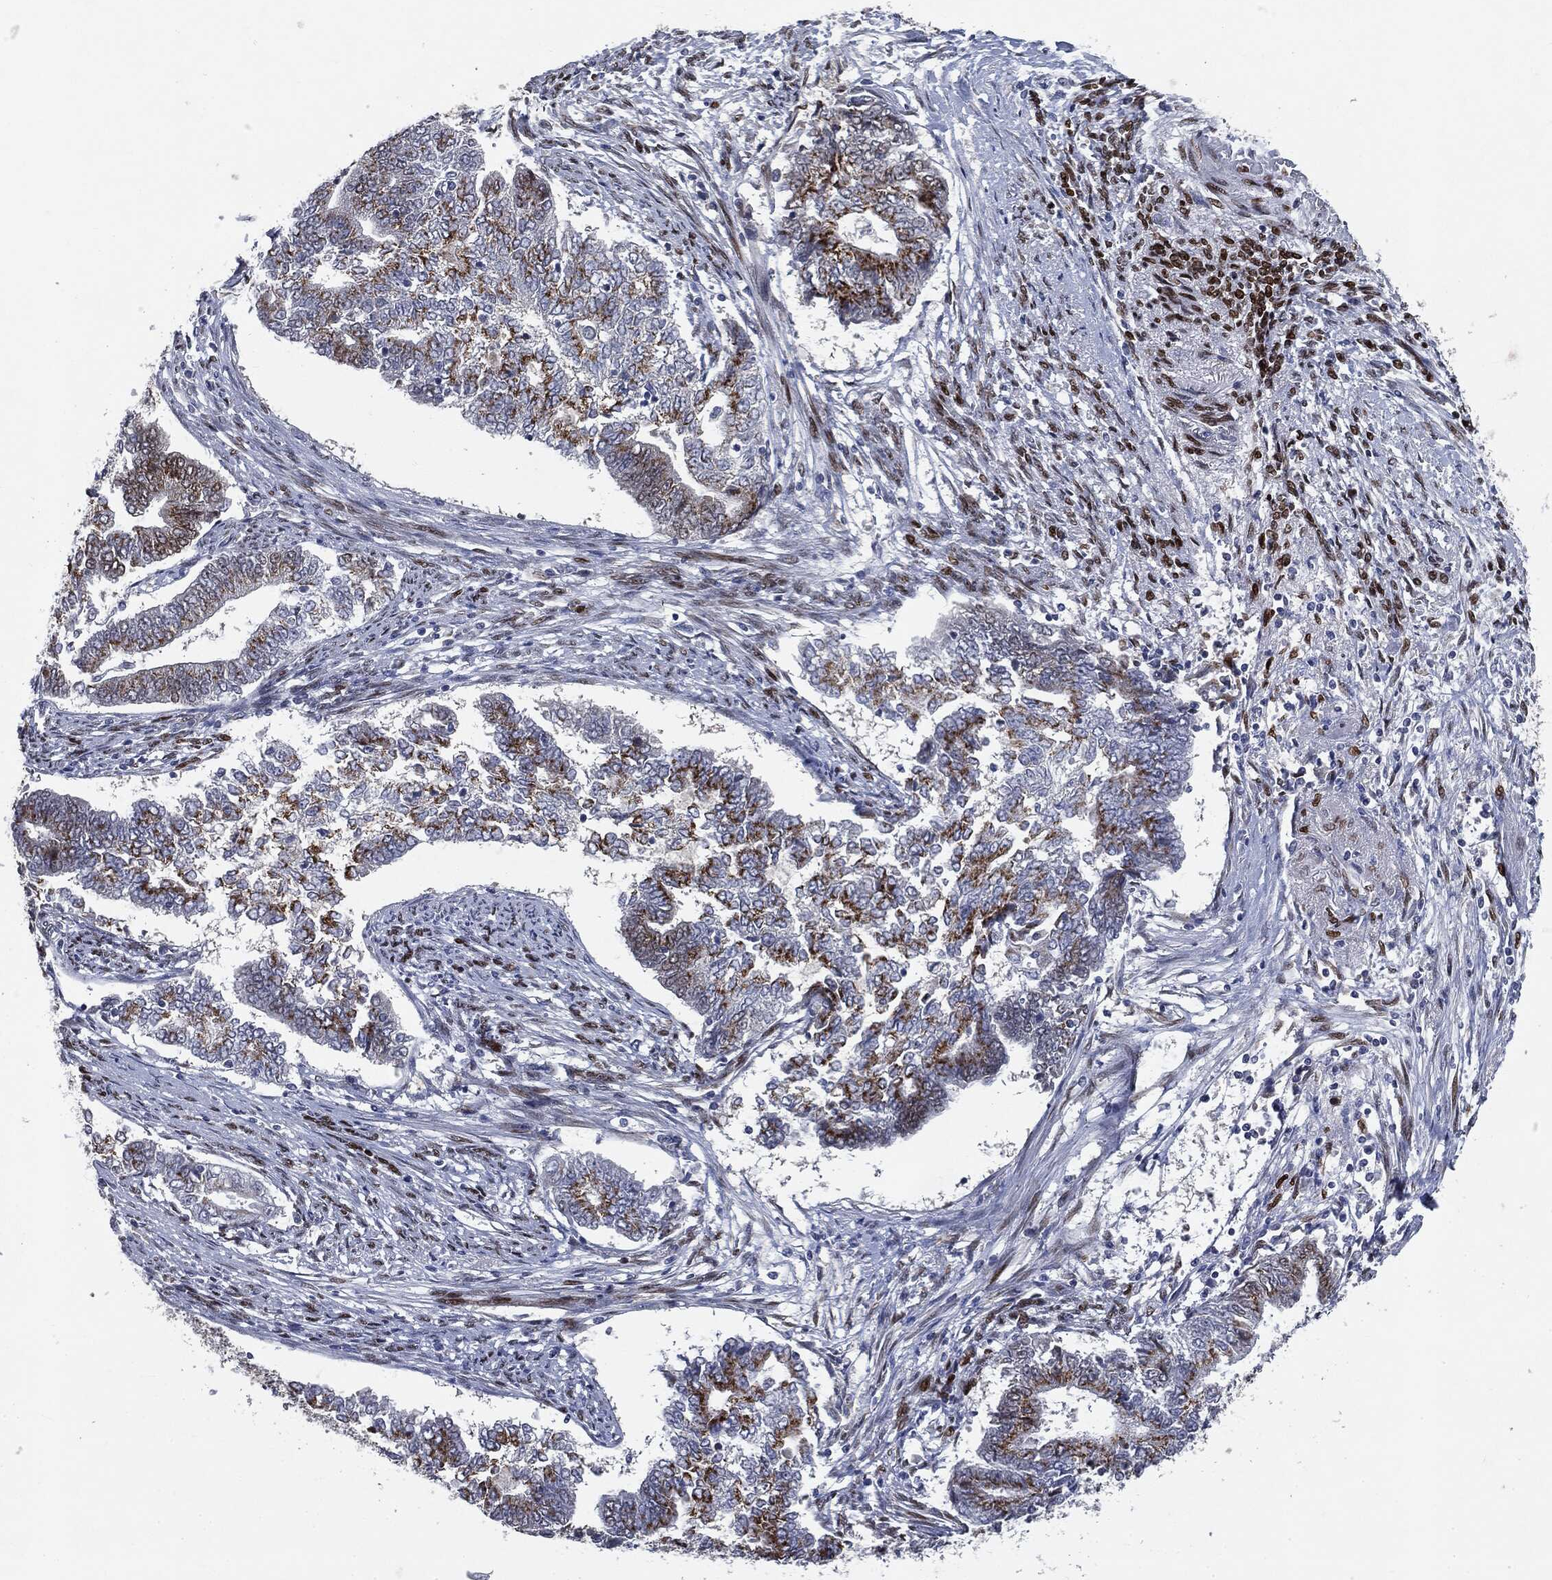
{"staining": {"intensity": "strong", "quantity": "25%-75%", "location": "cytoplasmic/membranous"}, "tissue": "endometrial cancer", "cell_type": "Tumor cells", "image_type": "cancer", "snomed": [{"axis": "morphology", "description": "Adenocarcinoma, NOS"}, {"axis": "topography", "description": "Endometrium"}], "caption": "This micrograph exhibits endometrial adenocarcinoma stained with immunohistochemistry to label a protein in brown. The cytoplasmic/membranous of tumor cells show strong positivity for the protein. Nuclei are counter-stained blue.", "gene": "CASD1", "patient": {"sex": "female", "age": 65}}